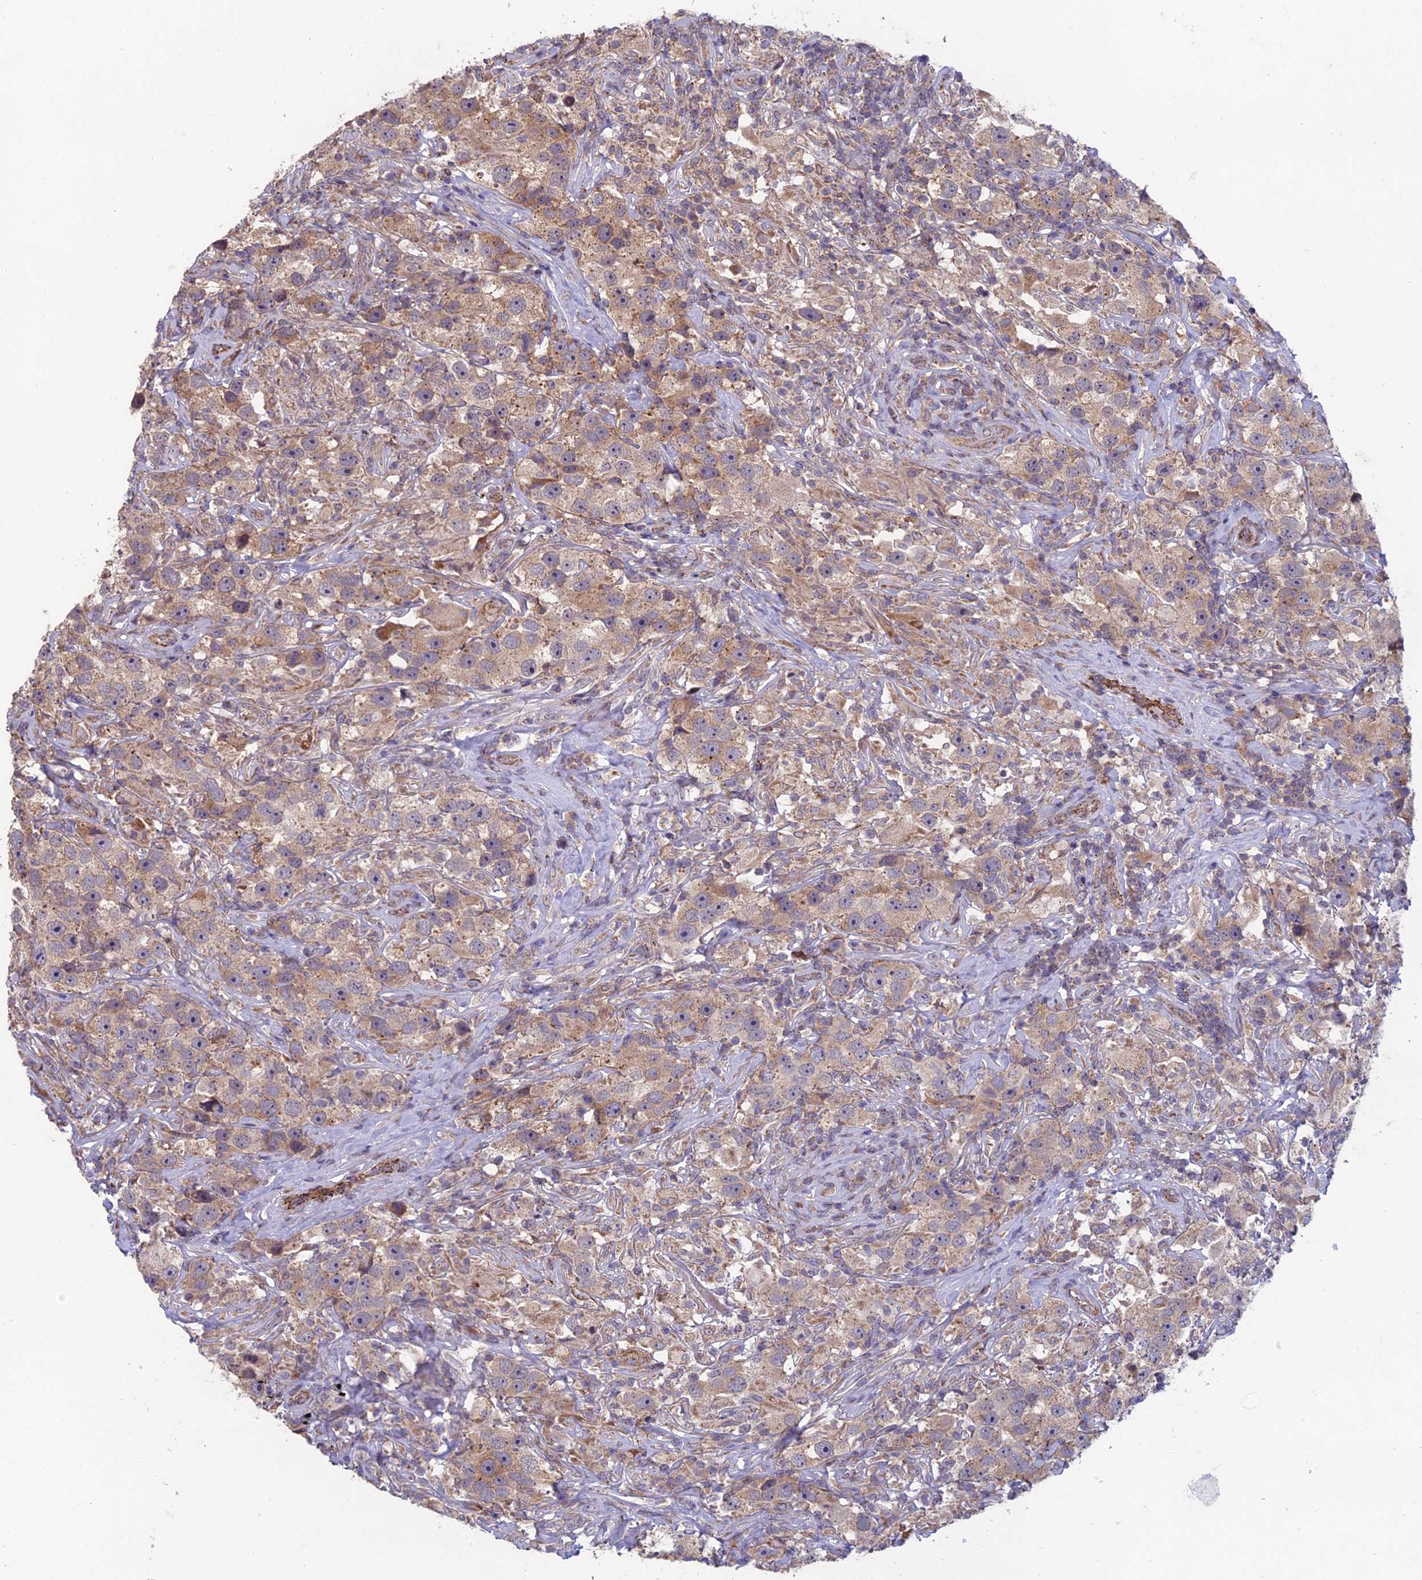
{"staining": {"intensity": "moderate", "quantity": ">75%", "location": "cytoplasmic/membranous"}, "tissue": "testis cancer", "cell_type": "Tumor cells", "image_type": "cancer", "snomed": [{"axis": "morphology", "description": "Seminoma, NOS"}, {"axis": "topography", "description": "Testis"}], "caption": "Tumor cells show medium levels of moderate cytoplasmic/membranous expression in about >75% of cells in human testis cancer. The staining is performed using DAB (3,3'-diaminobenzidine) brown chromogen to label protein expression. The nuclei are counter-stained blue using hematoxylin.", "gene": "FOXS1", "patient": {"sex": "male", "age": 49}}